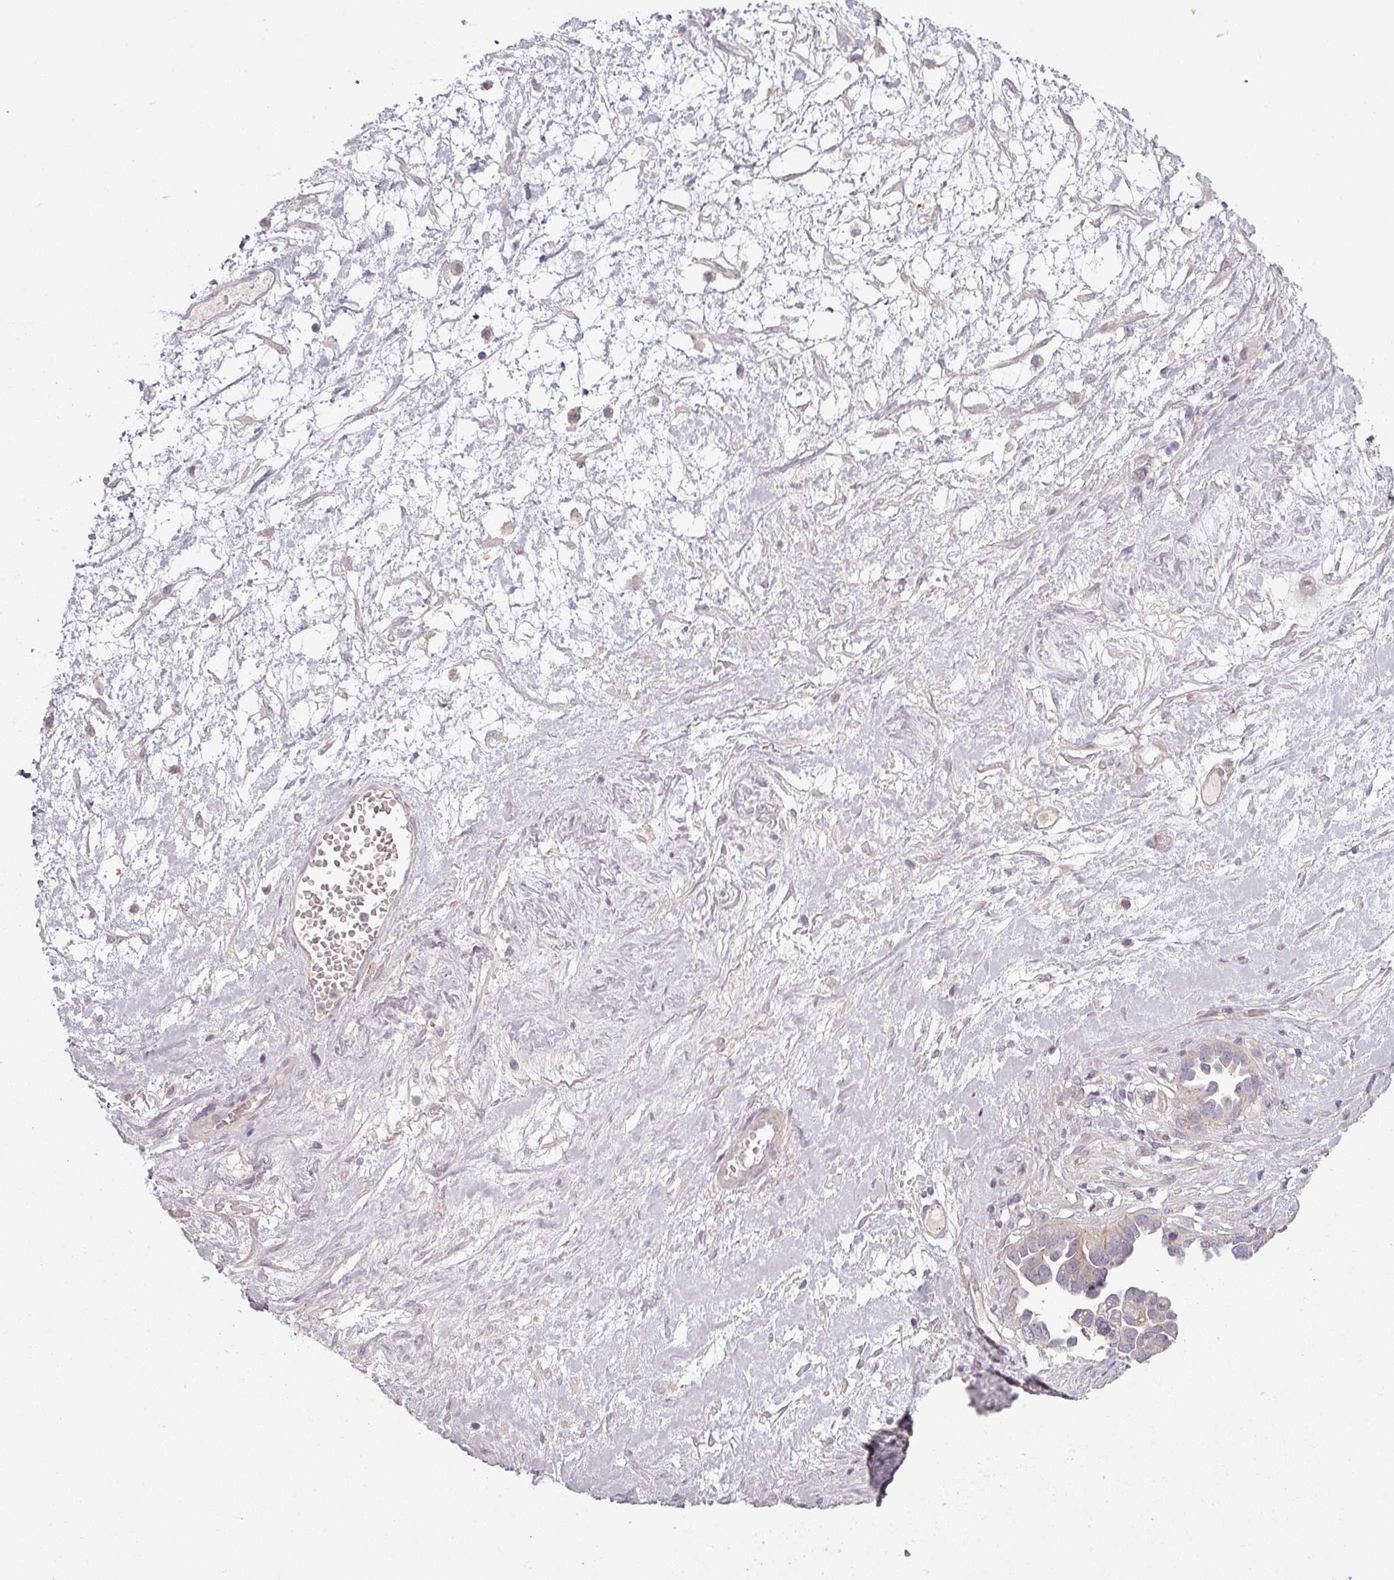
{"staining": {"intensity": "negative", "quantity": "none", "location": "none"}, "tissue": "ovarian cancer", "cell_type": "Tumor cells", "image_type": "cancer", "snomed": [{"axis": "morphology", "description": "Cystadenocarcinoma, serous, NOS"}, {"axis": "topography", "description": "Ovary"}], "caption": "Micrograph shows no significant protein positivity in tumor cells of ovarian cancer.", "gene": "SLC16A9", "patient": {"sex": "female", "age": 54}}